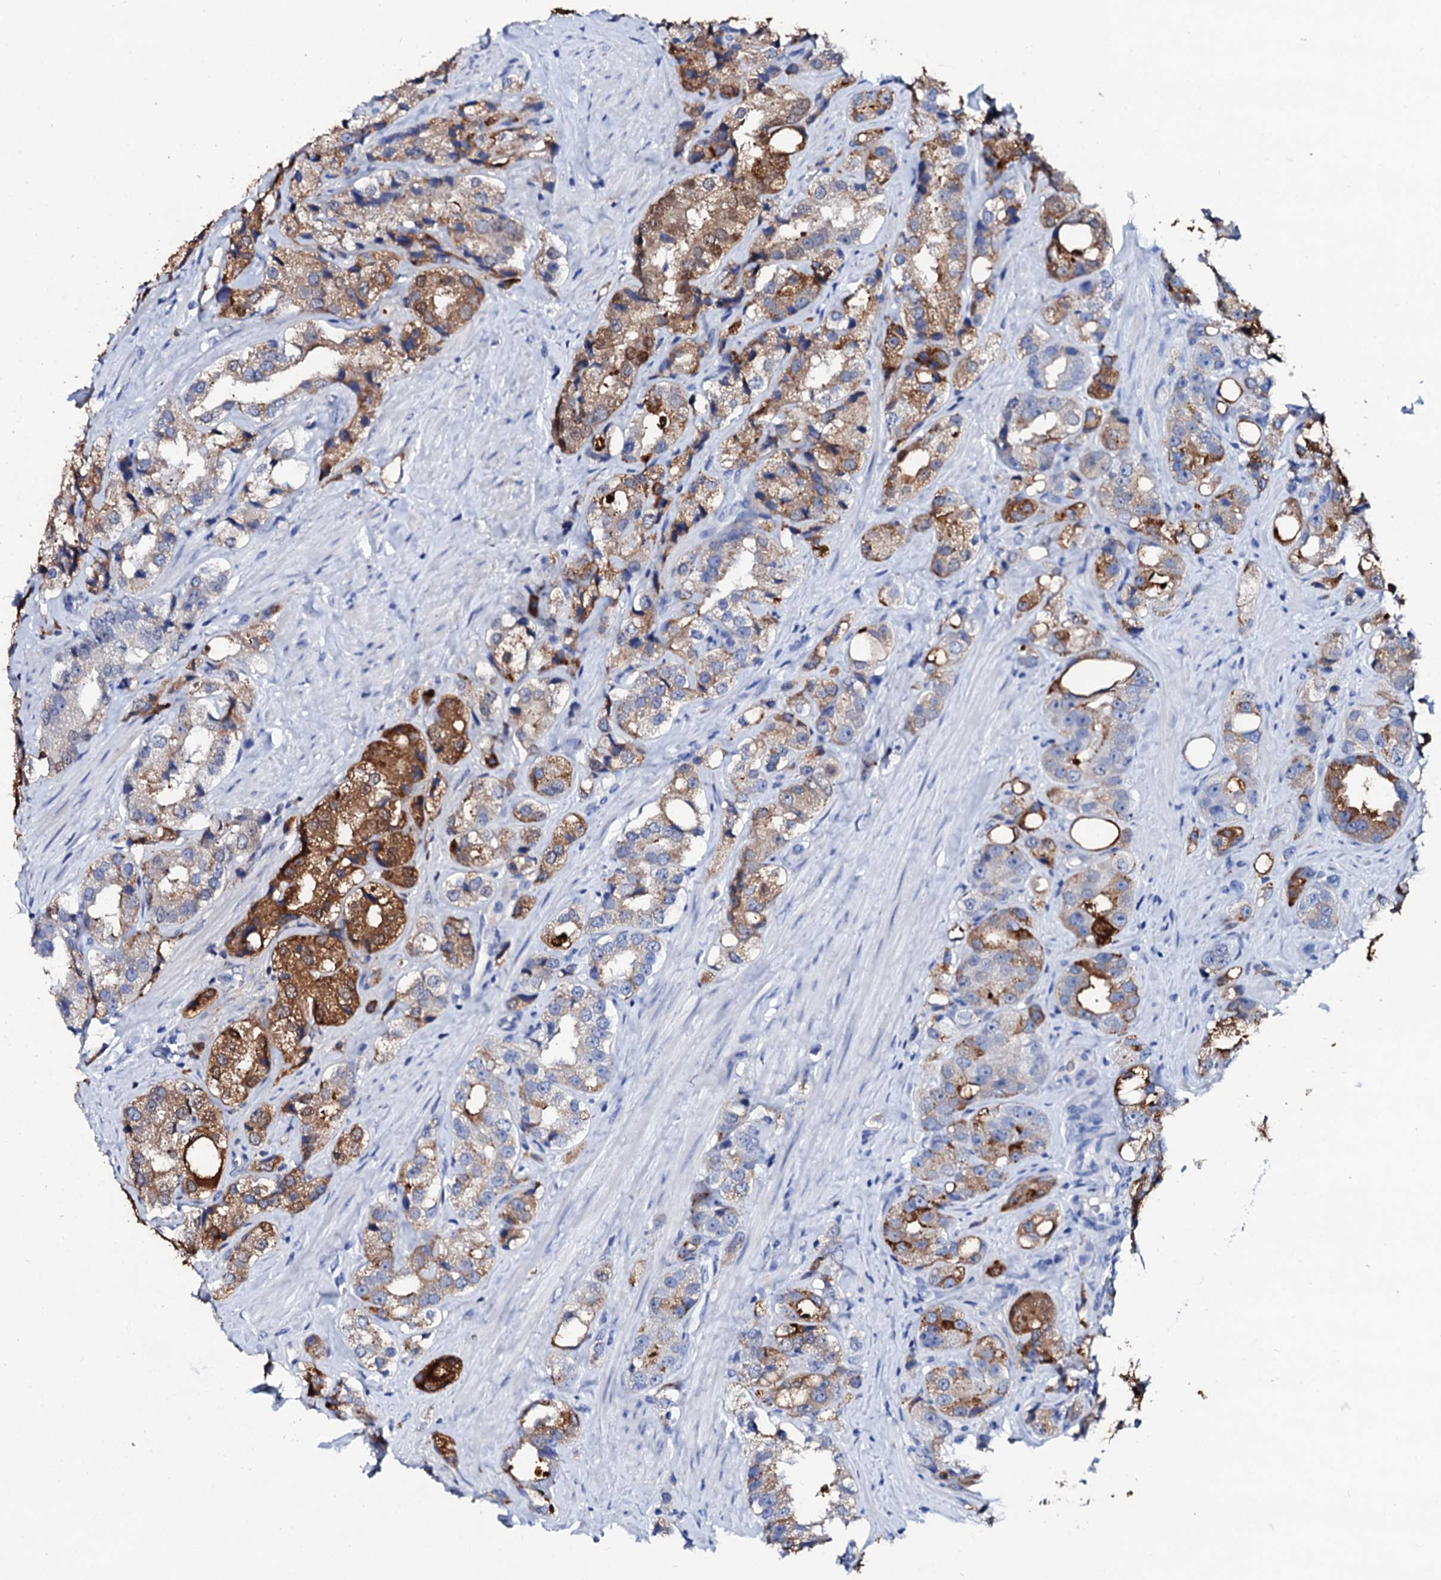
{"staining": {"intensity": "strong", "quantity": "25%-75%", "location": "cytoplasmic/membranous"}, "tissue": "prostate cancer", "cell_type": "Tumor cells", "image_type": "cancer", "snomed": [{"axis": "morphology", "description": "Adenocarcinoma, NOS"}, {"axis": "topography", "description": "Prostate"}], "caption": "Immunohistochemical staining of prostate adenocarcinoma displays high levels of strong cytoplasmic/membranous protein staining in approximately 25%-75% of tumor cells. The staining is performed using DAB (3,3'-diaminobenzidine) brown chromogen to label protein expression. The nuclei are counter-stained blue using hematoxylin.", "gene": "SPATA19", "patient": {"sex": "male", "age": 79}}